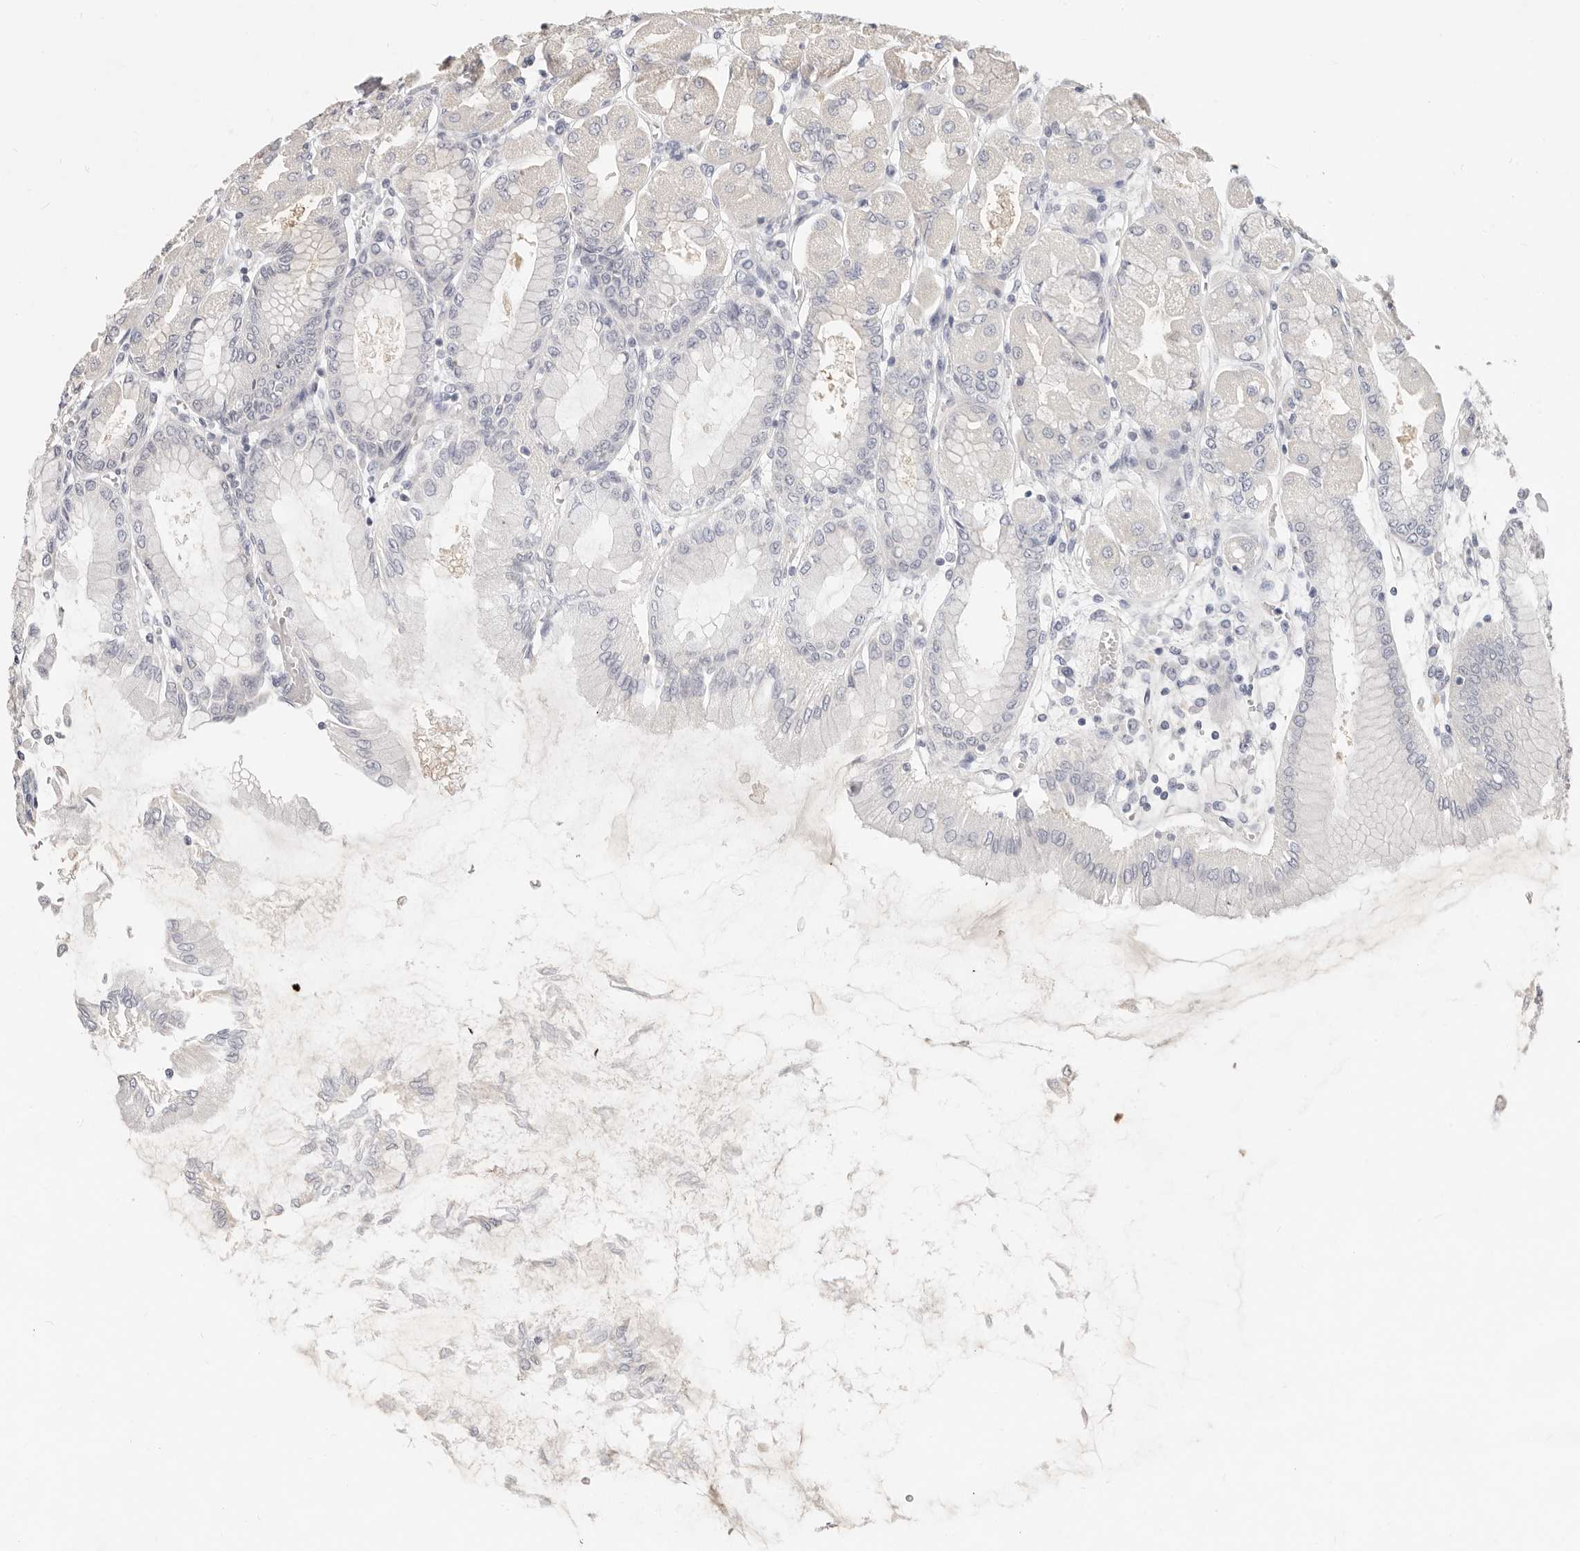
{"staining": {"intensity": "moderate", "quantity": "<25%", "location": "cytoplasmic/membranous,nuclear"}, "tissue": "stomach", "cell_type": "Glandular cells", "image_type": "normal", "snomed": [{"axis": "morphology", "description": "Normal tissue, NOS"}, {"axis": "topography", "description": "Stomach, upper"}], "caption": "Protein staining demonstrates moderate cytoplasmic/membranous,nuclear expression in approximately <25% of glandular cells in unremarkable stomach.", "gene": "TMEM63B", "patient": {"sex": "female", "age": 56}}